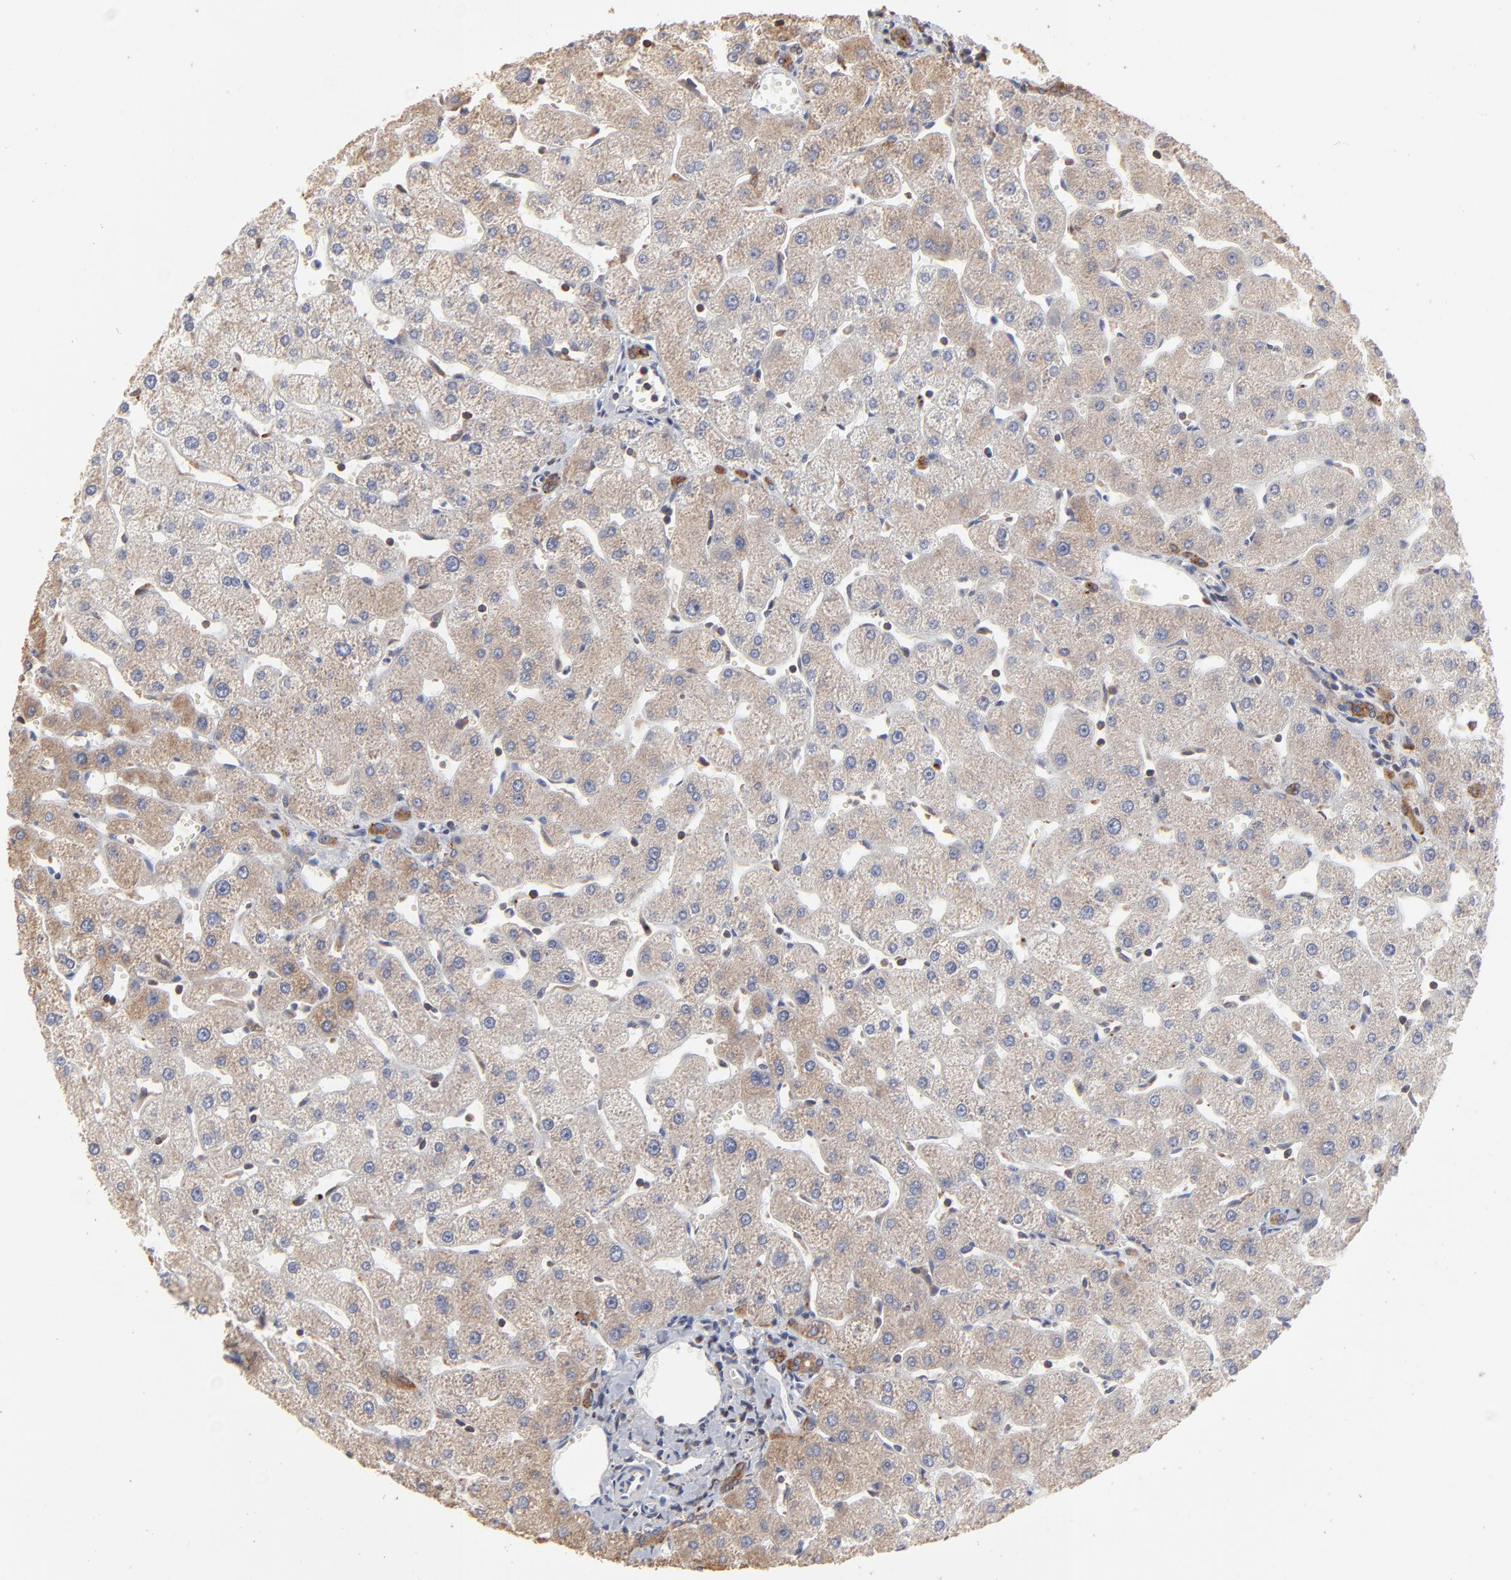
{"staining": {"intensity": "strong", "quantity": ">75%", "location": "cytoplasmic/membranous"}, "tissue": "liver", "cell_type": "Cholangiocytes", "image_type": "normal", "snomed": [{"axis": "morphology", "description": "Normal tissue, NOS"}, {"axis": "topography", "description": "Liver"}], "caption": "Strong cytoplasmic/membranous protein expression is identified in approximately >75% of cholangiocytes in liver.", "gene": "RNF213", "patient": {"sex": "male", "age": 67}}